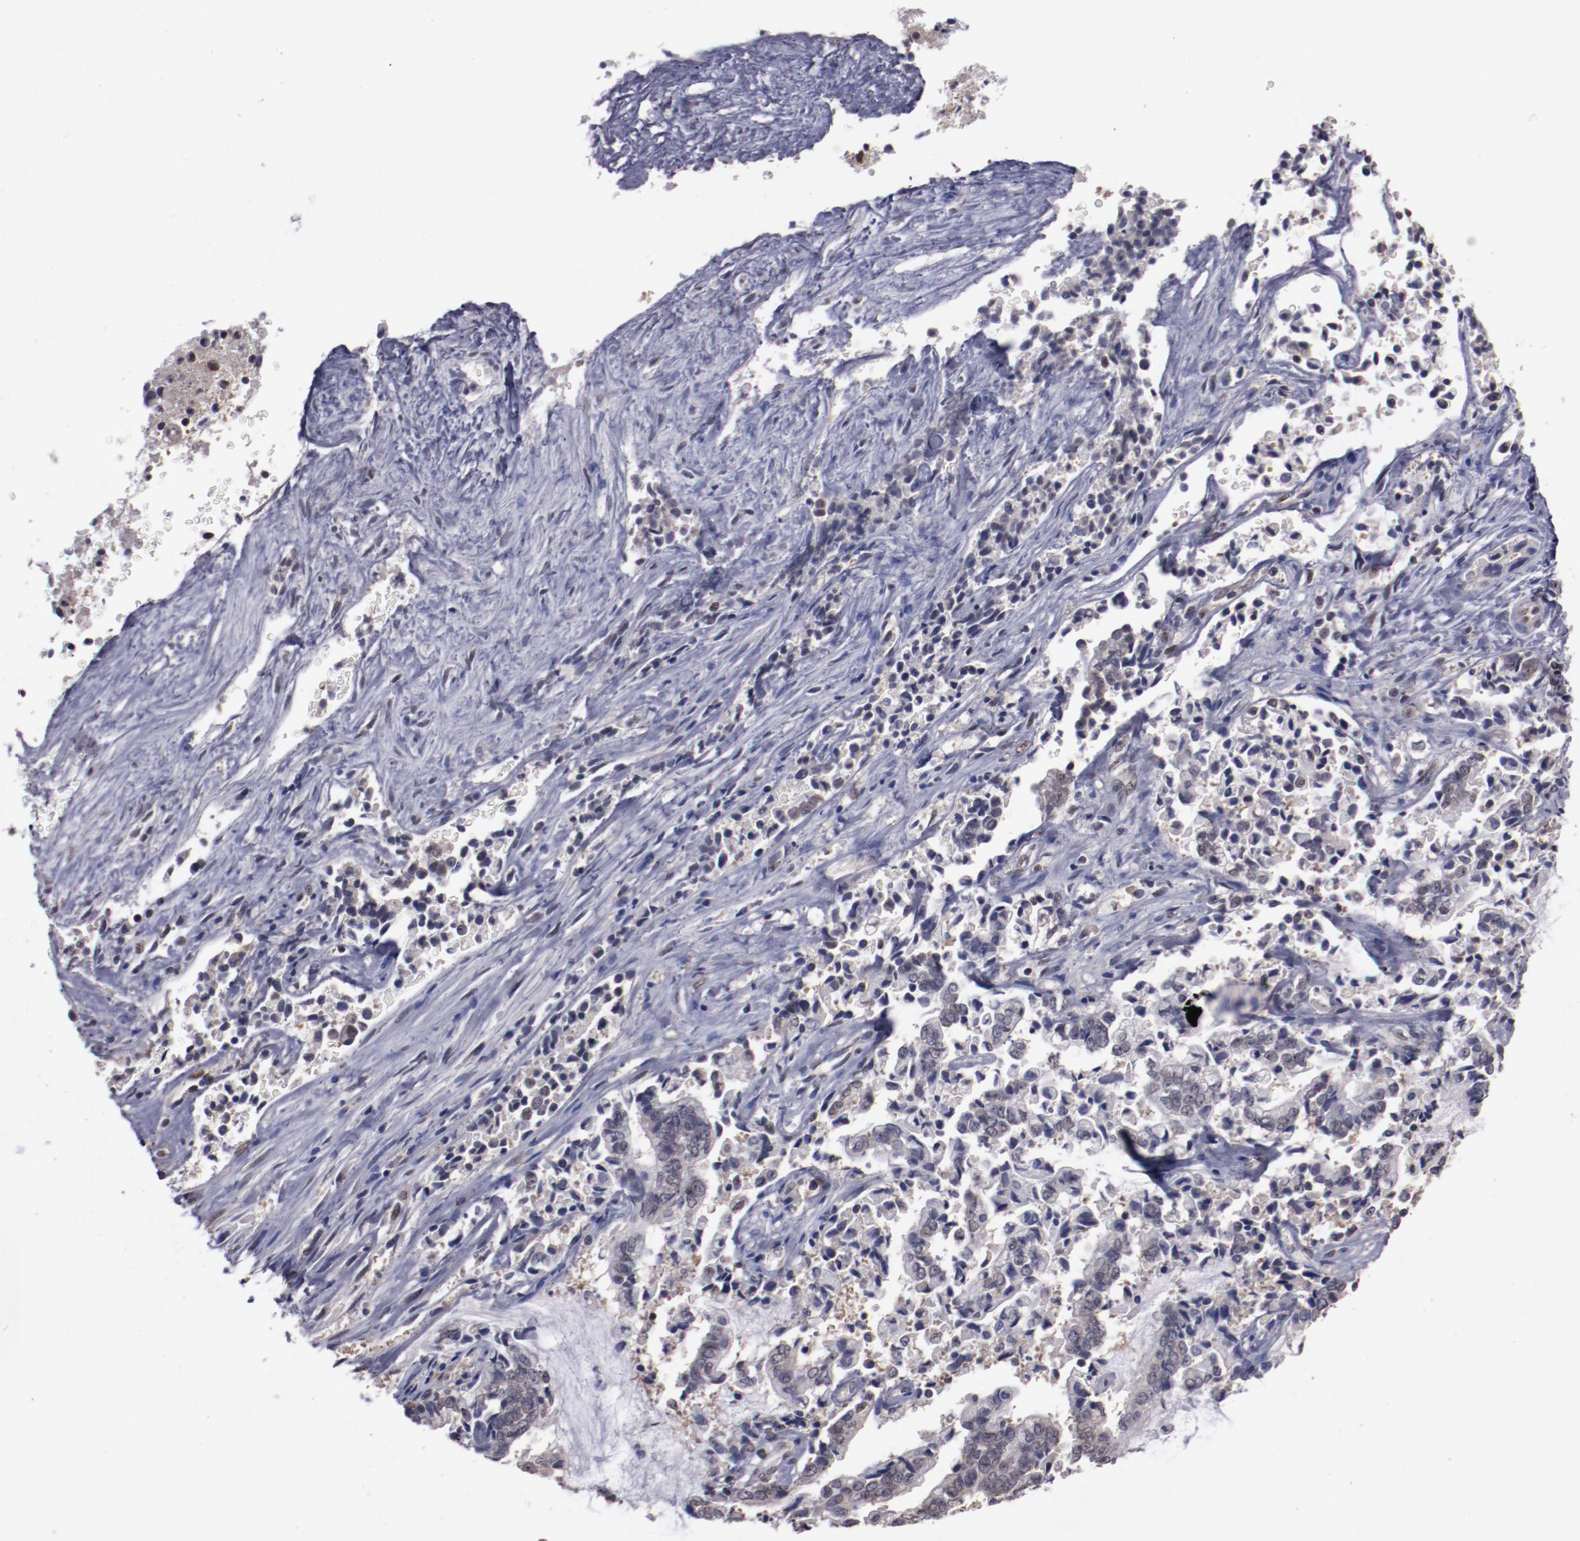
{"staining": {"intensity": "weak", "quantity": "25%-75%", "location": "nuclear"}, "tissue": "liver cancer", "cell_type": "Tumor cells", "image_type": "cancer", "snomed": [{"axis": "morphology", "description": "Cholangiocarcinoma"}, {"axis": "topography", "description": "Liver"}], "caption": "Protein staining by immunohistochemistry (IHC) exhibits weak nuclear staining in approximately 25%-75% of tumor cells in cholangiocarcinoma (liver). (brown staining indicates protein expression, while blue staining denotes nuclei).", "gene": "ARNT", "patient": {"sex": "male", "age": 57}}